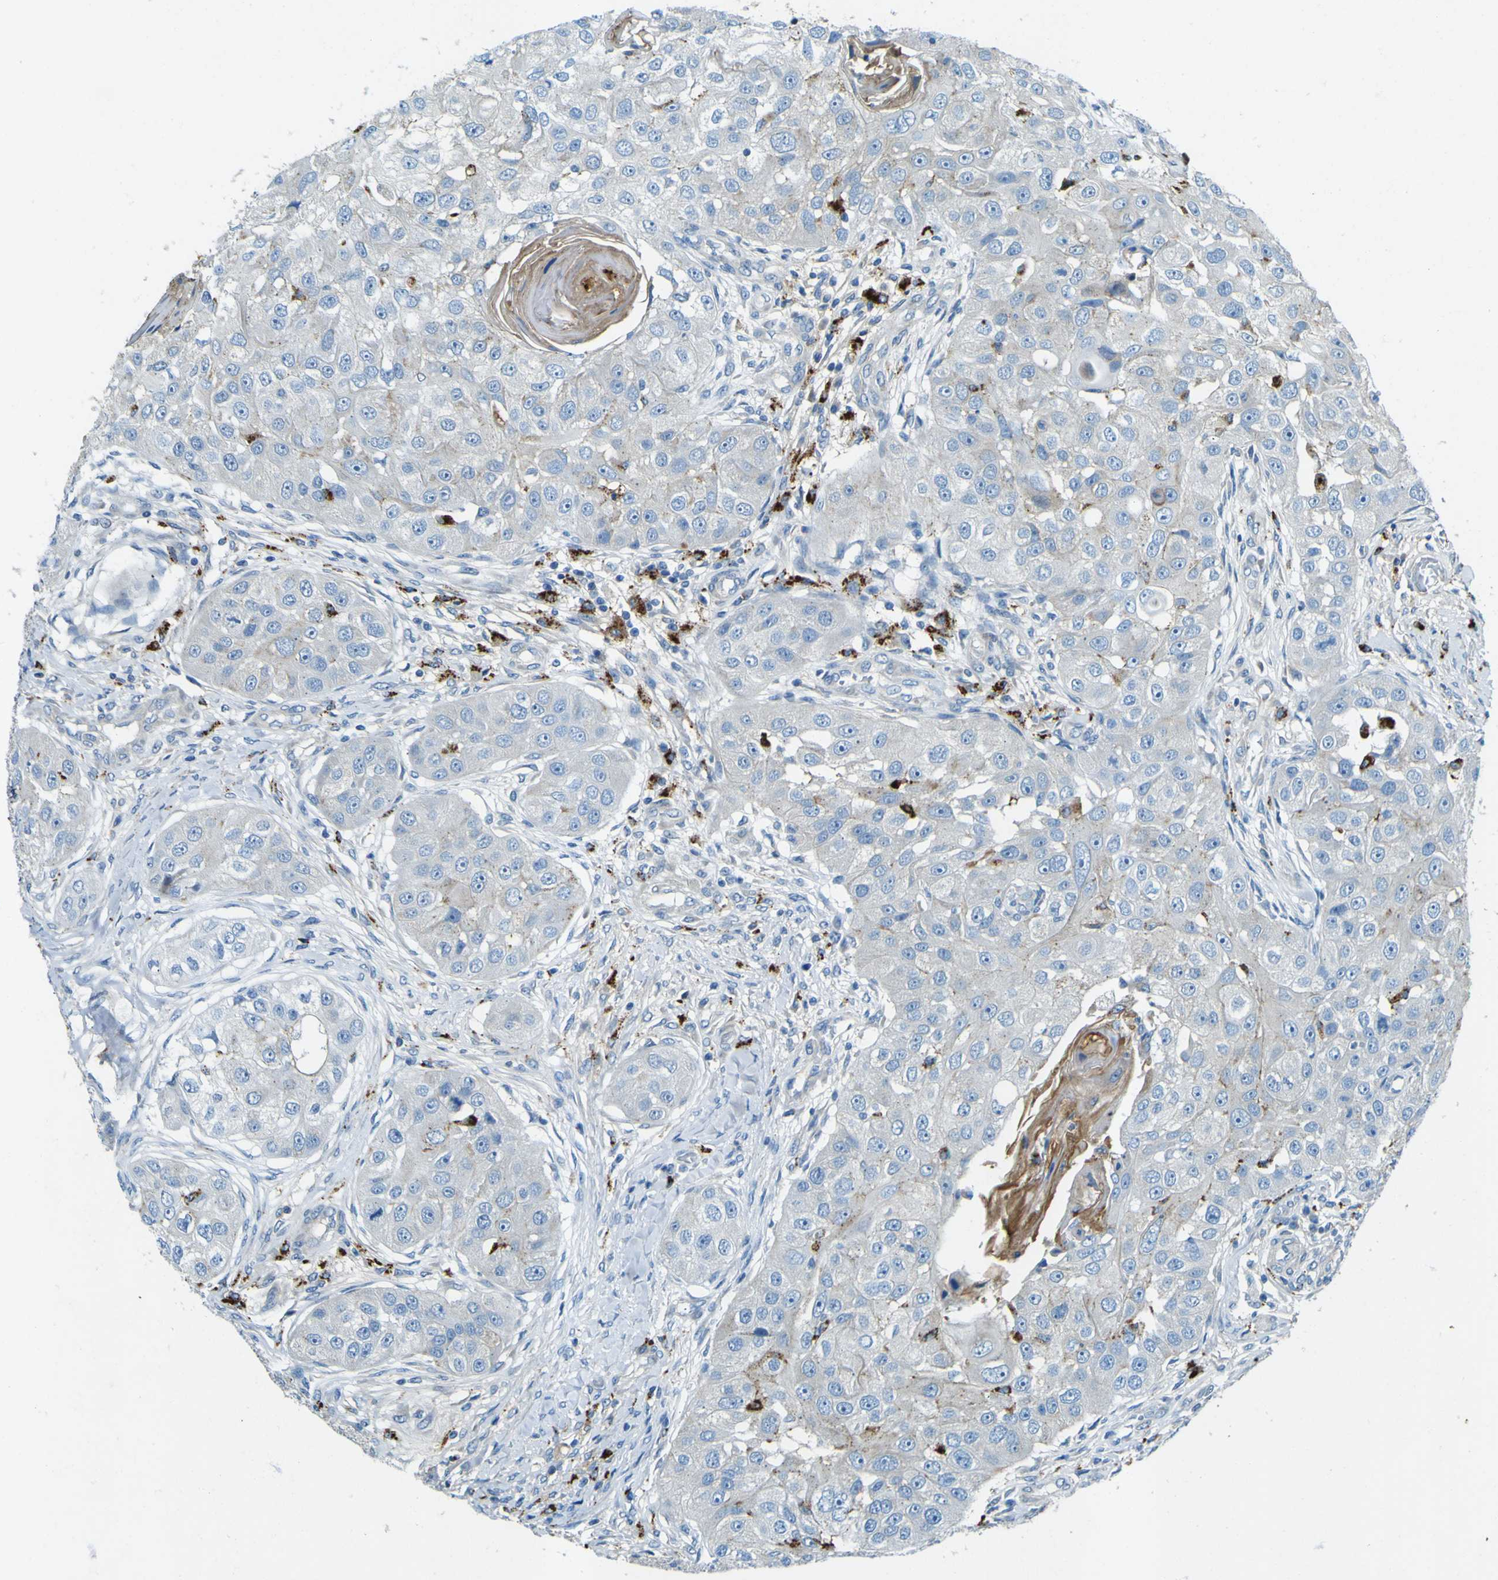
{"staining": {"intensity": "negative", "quantity": "none", "location": "none"}, "tissue": "head and neck cancer", "cell_type": "Tumor cells", "image_type": "cancer", "snomed": [{"axis": "morphology", "description": "Normal tissue, NOS"}, {"axis": "morphology", "description": "Squamous cell carcinoma, NOS"}, {"axis": "topography", "description": "Skeletal muscle"}, {"axis": "topography", "description": "Head-Neck"}], "caption": "A high-resolution micrograph shows immunohistochemistry staining of head and neck squamous cell carcinoma, which exhibits no significant staining in tumor cells. (DAB (3,3'-diaminobenzidine) IHC with hematoxylin counter stain).", "gene": "PDE9A", "patient": {"sex": "male", "age": 51}}